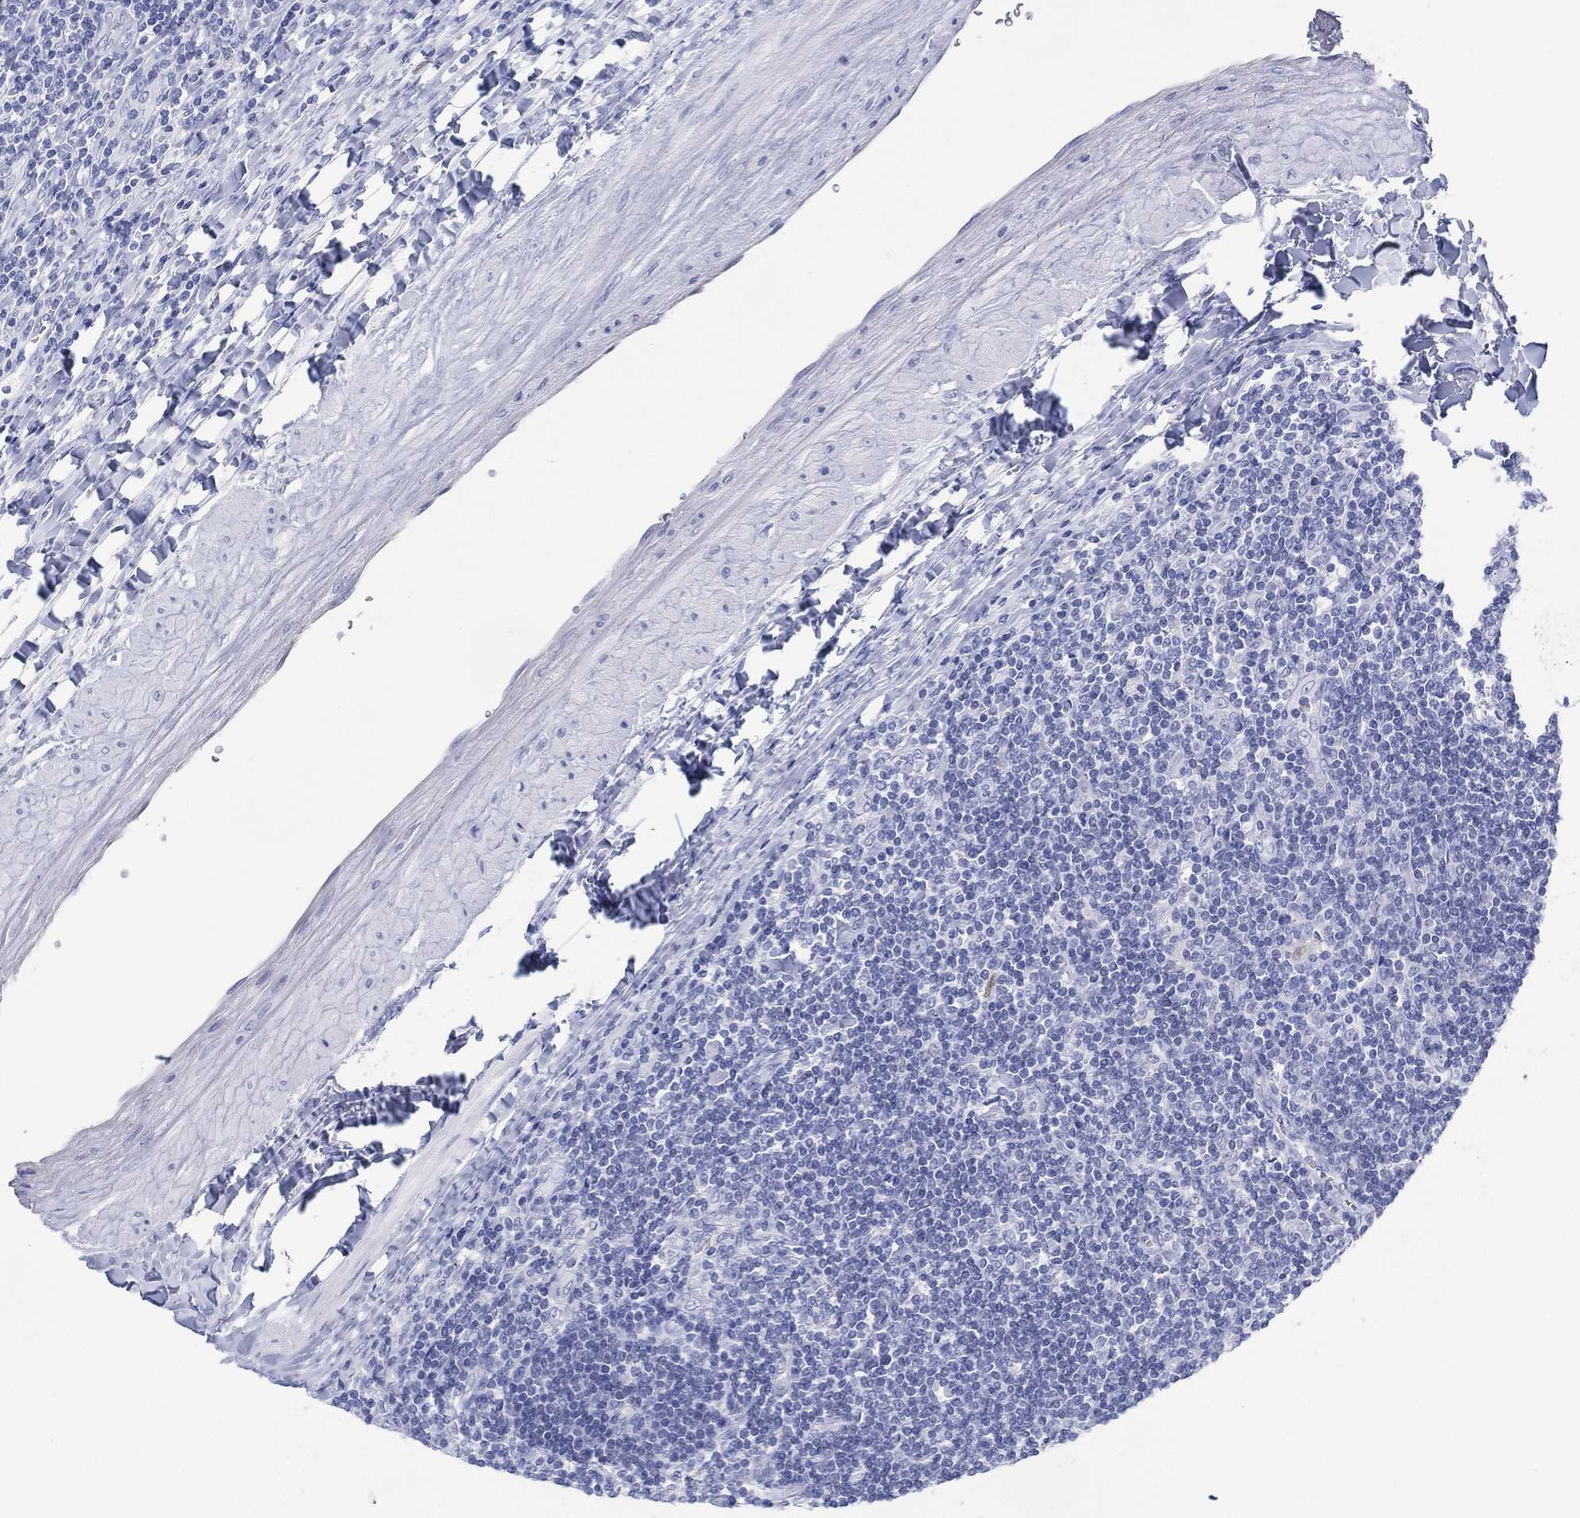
{"staining": {"intensity": "negative", "quantity": "none", "location": "none"}, "tissue": "lymphoma", "cell_type": "Tumor cells", "image_type": "cancer", "snomed": [{"axis": "morphology", "description": "Hodgkin's disease, NOS"}, {"axis": "topography", "description": "Lymph node"}], "caption": "Human Hodgkin's disease stained for a protein using IHC exhibits no staining in tumor cells.", "gene": "DSG1", "patient": {"sex": "male", "age": 40}}